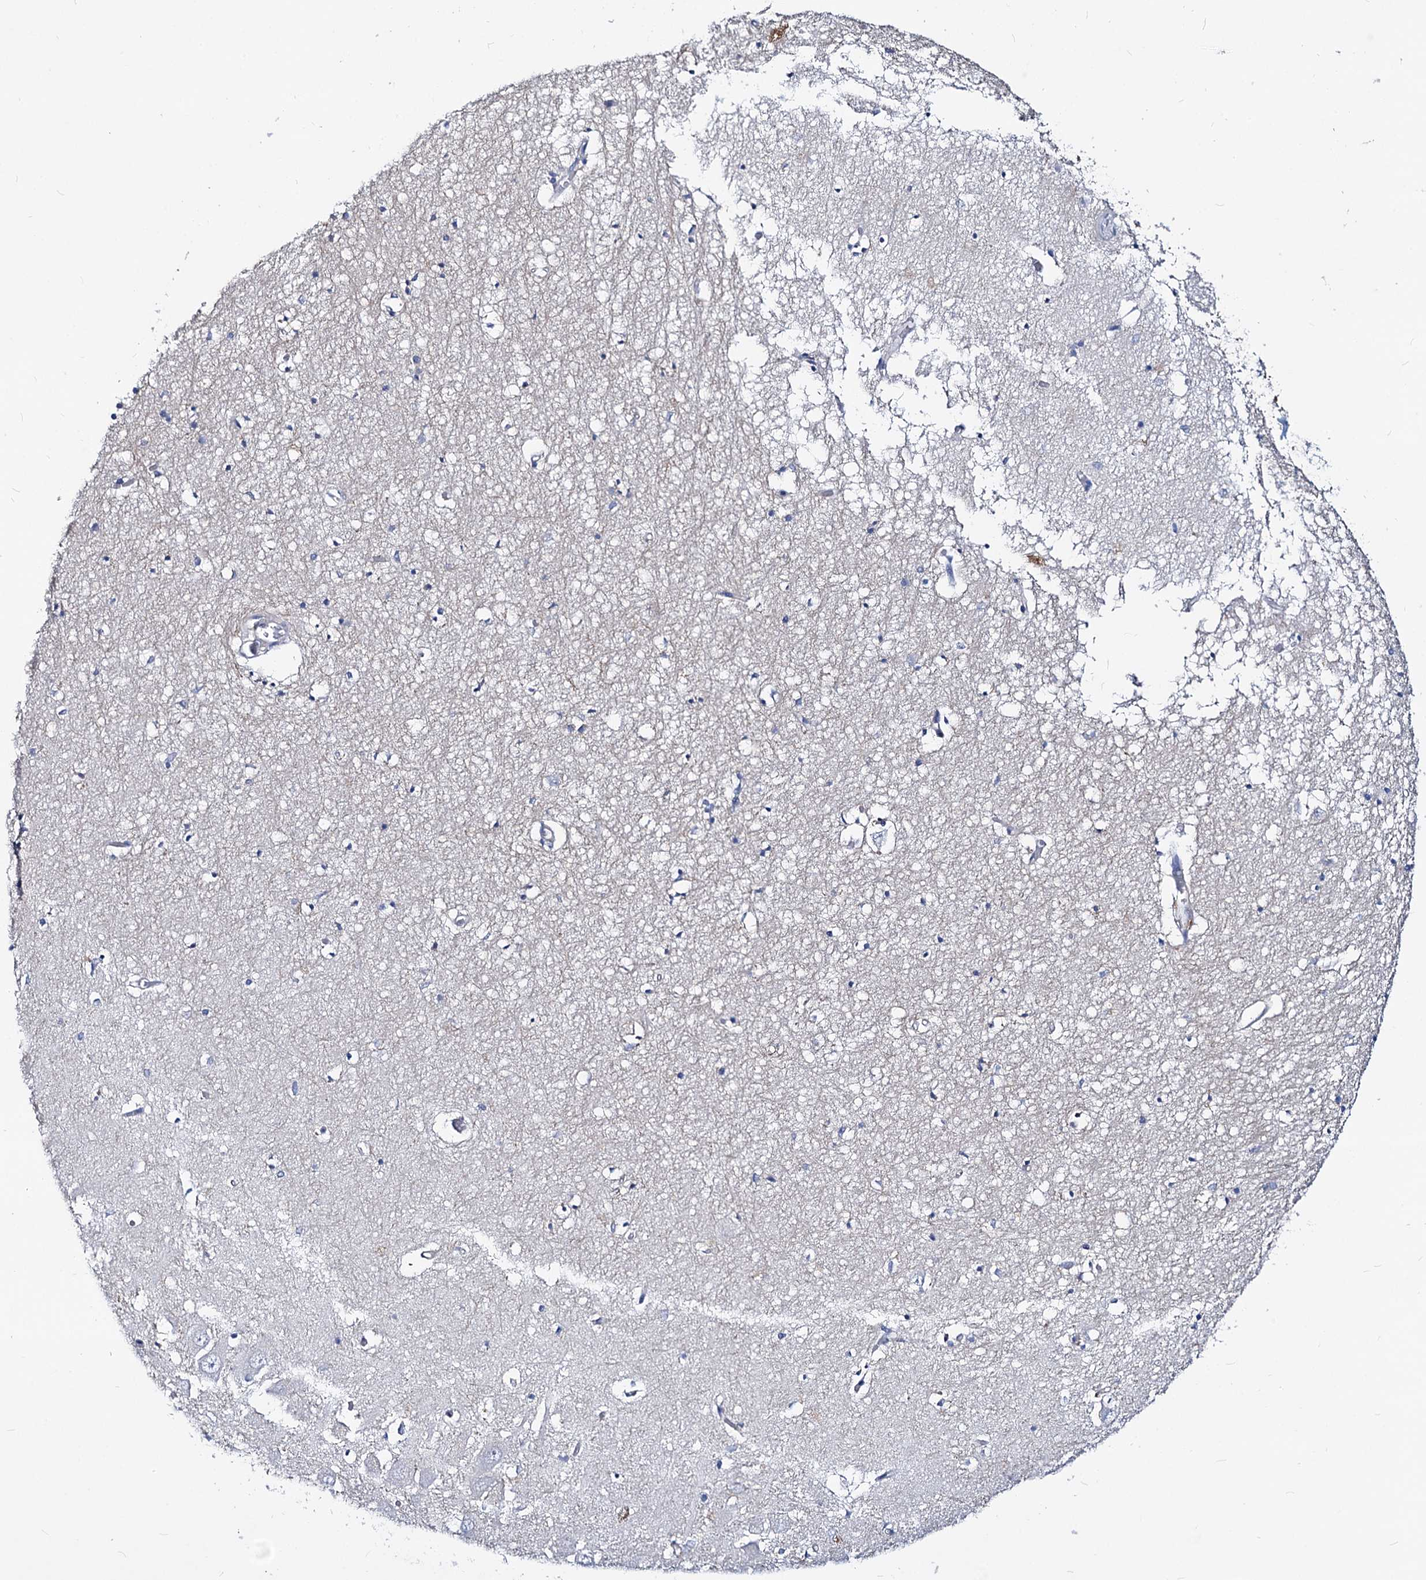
{"staining": {"intensity": "negative", "quantity": "none", "location": "none"}, "tissue": "hippocampus", "cell_type": "Glial cells", "image_type": "normal", "snomed": [{"axis": "morphology", "description": "Normal tissue, NOS"}, {"axis": "topography", "description": "Hippocampus"}], "caption": "Protein analysis of normal hippocampus demonstrates no significant expression in glial cells. The staining is performed using DAB brown chromogen with nuclei counter-stained in using hematoxylin.", "gene": "DYDC2", "patient": {"sex": "male", "age": 70}}